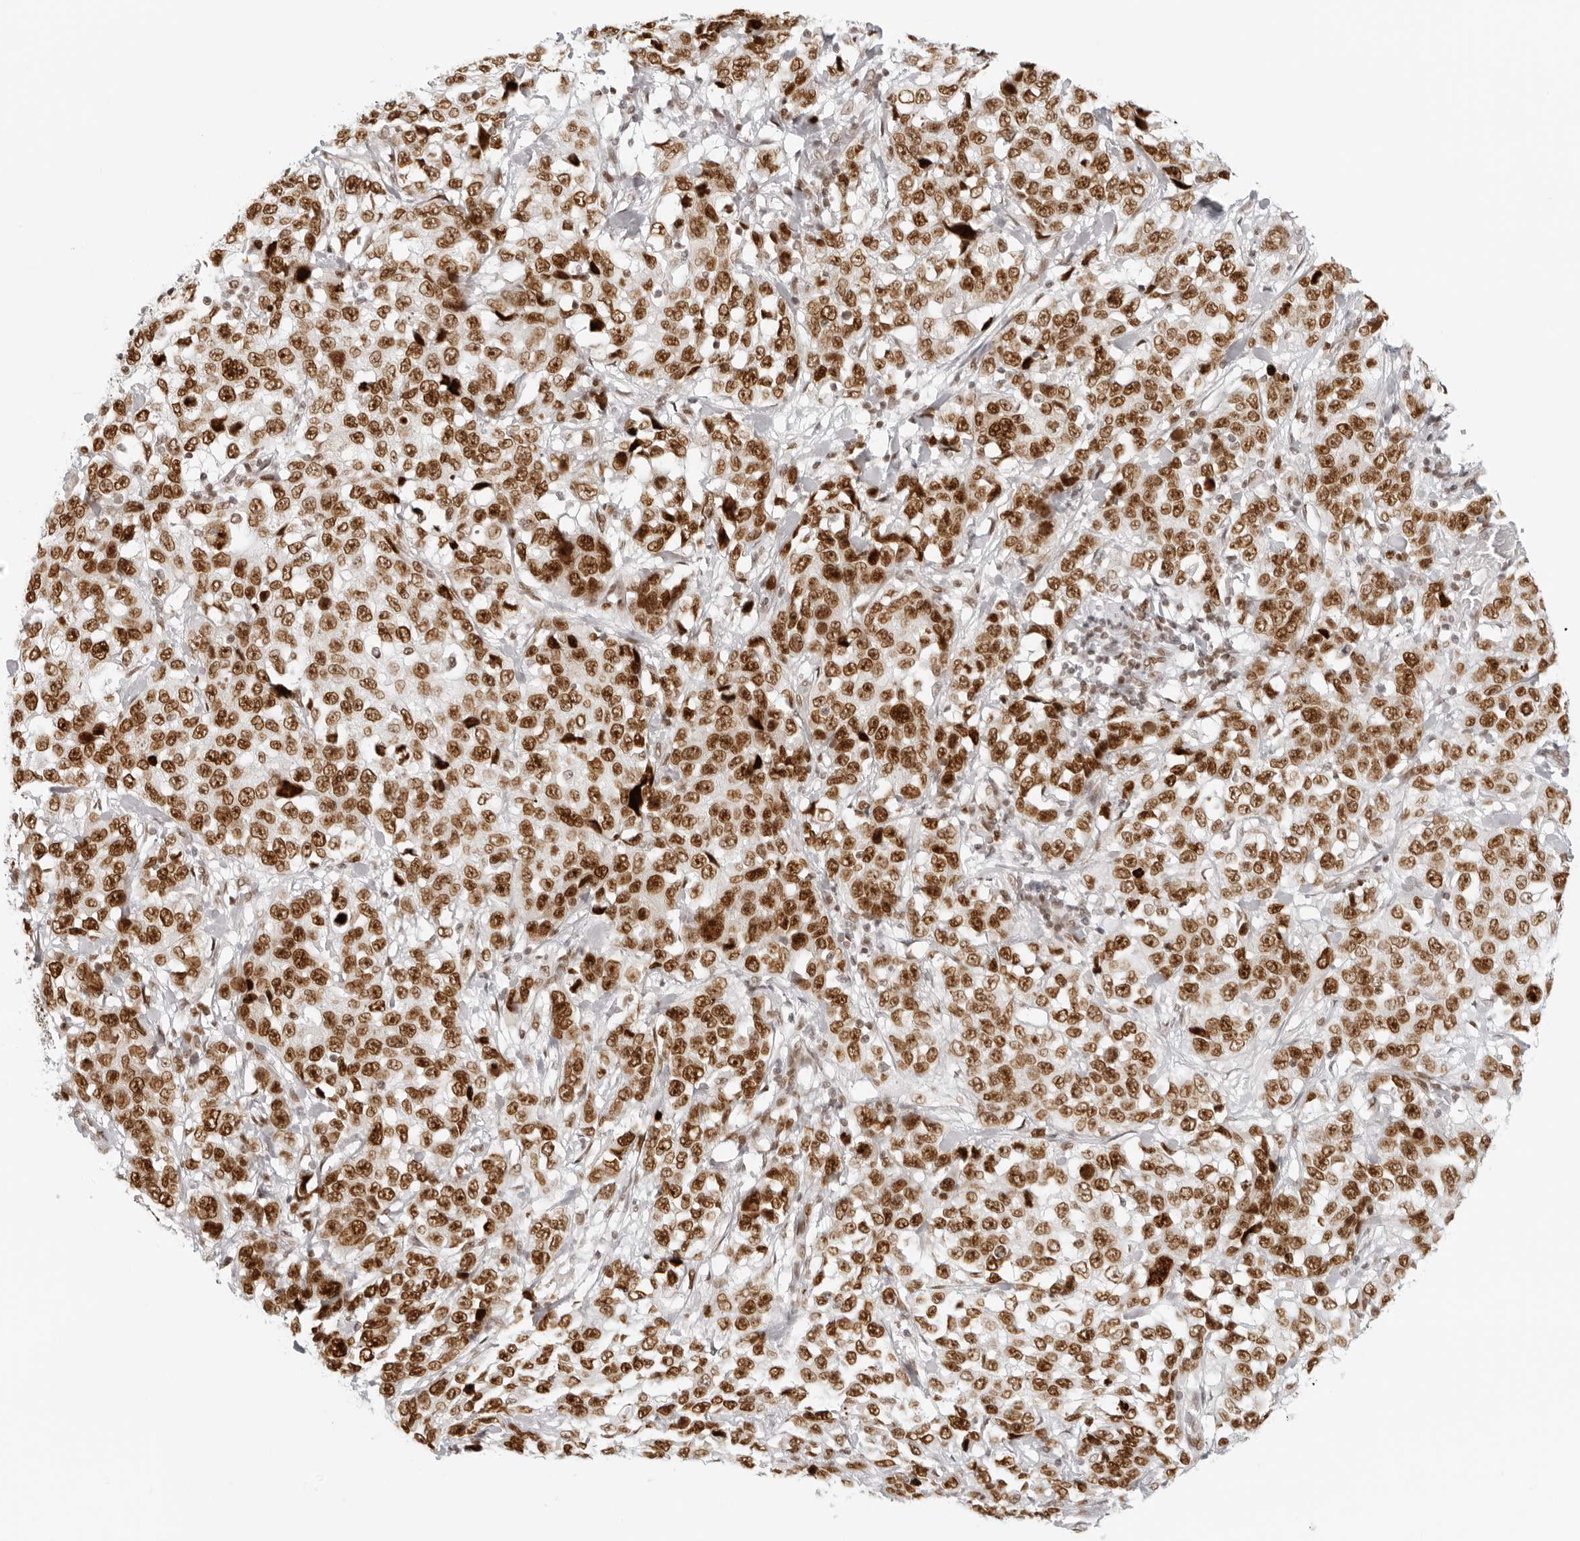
{"staining": {"intensity": "strong", "quantity": ">75%", "location": "nuclear"}, "tissue": "stomach cancer", "cell_type": "Tumor cells", "image_type": "cancer", "snomed": [{"axis": "morphology", "description": "Normal tissue, NOS"}, {"axis": "morphology", "description": "Adenocarcinoma, NOS"}, {"axis": "topography", "description": "Stomach"}], "caption": "Immunohistochemistry (IHC) histopathology image of neoplastic tissue: stomach adenocarcinoma stained using IHC reveals high levels of strong protein expression localized specifically in the nuclear of tumor cells, appearing as a nuclear brown color.", "gene": "RCC1", "patient": {"sex": "male", "age": 48}}